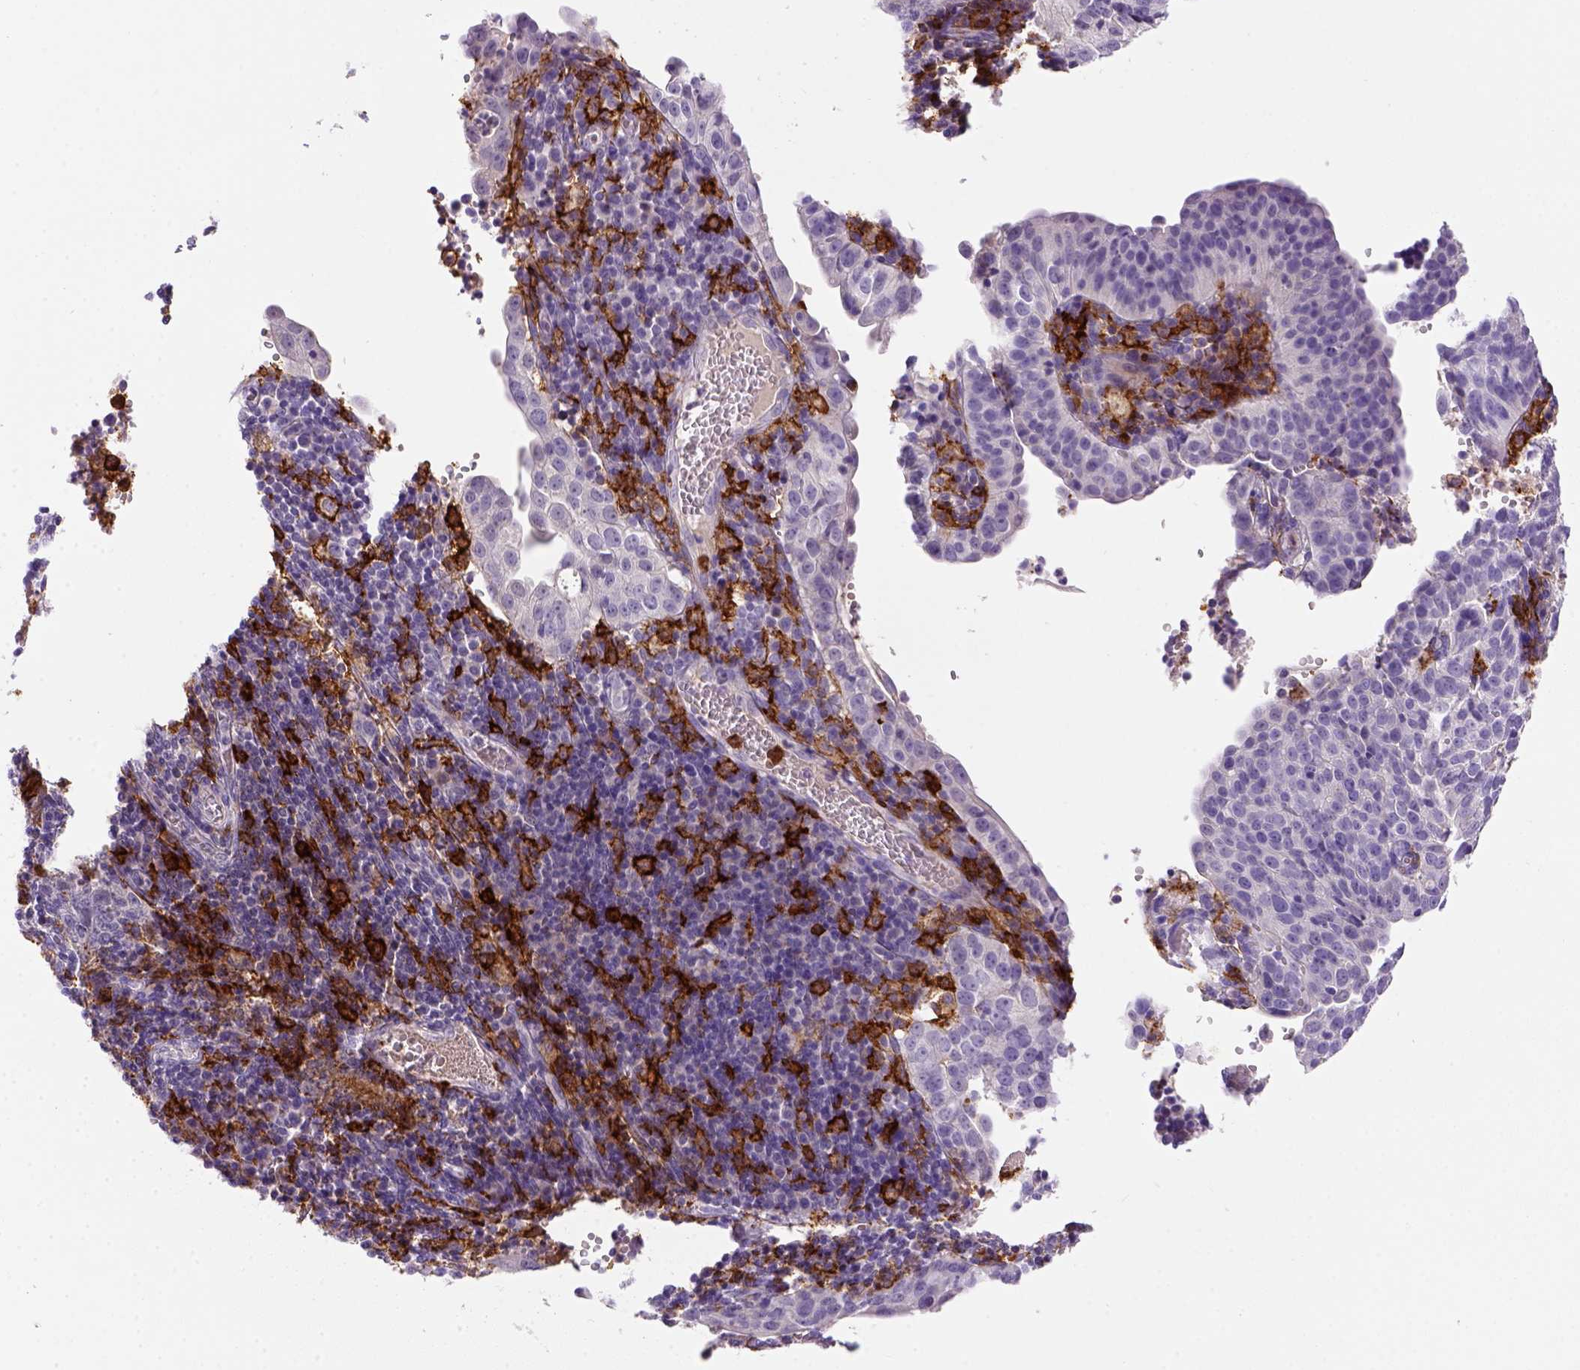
{"staining": {"intensity": "negative", "quantity": "none", "location": "none"}, "tissue": "cervical cancer", "cell_type": "Tumor cells", "image_type": "cancer", "snomed": [{"axis": "morphology", "description": "Squamous cell carcinoma, NOS"}, {"axis": "topography", "description": "Cervix"}], "caption": "High power microscopy micrograph of an immunohistochemistry histopathology image of cervical cancer, revealing no significant expression in tumor cells.", "gene": "CD14", "patient": {"sex": "female", "age": 39}}